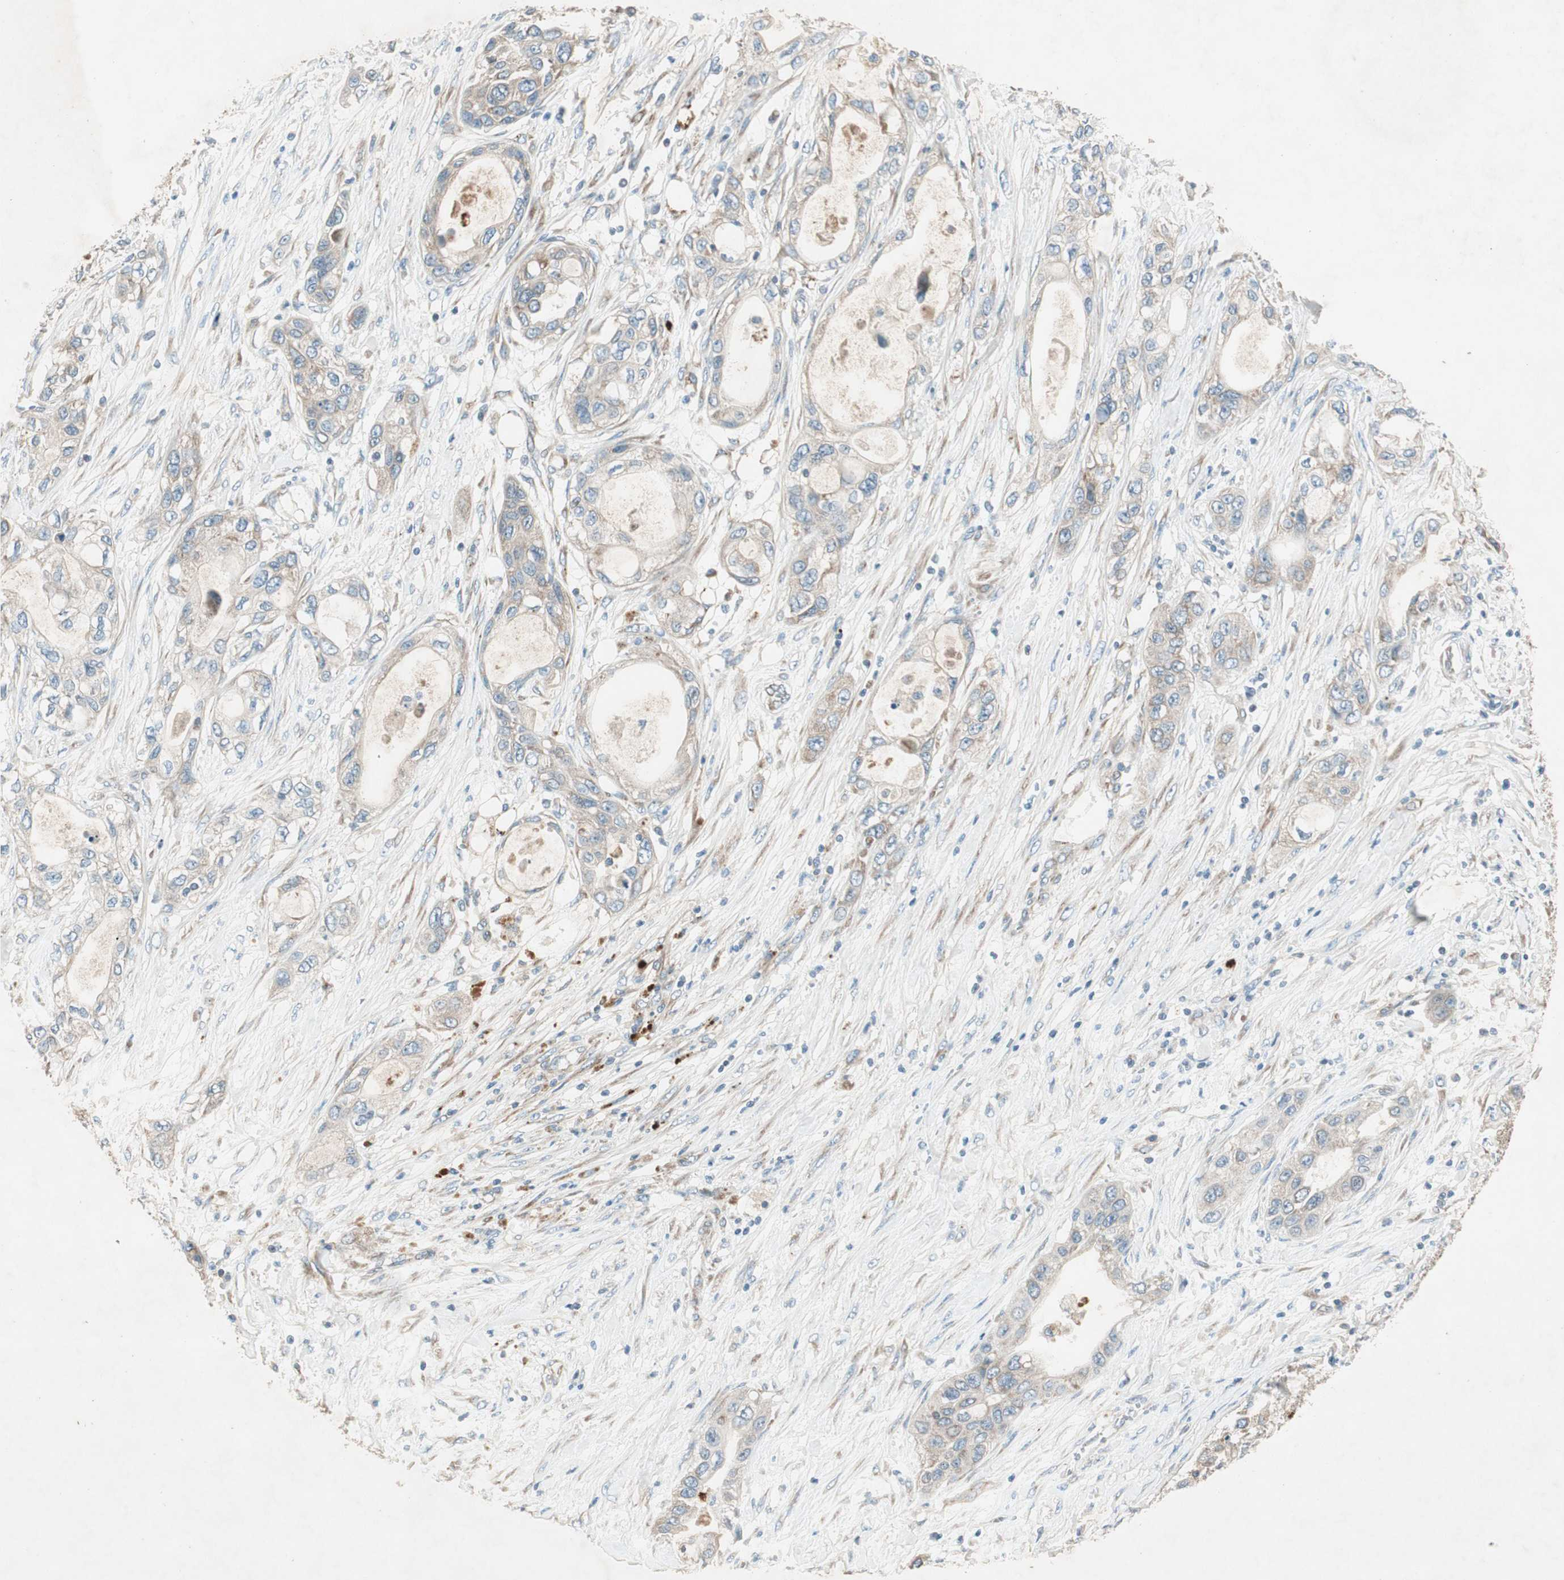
{"staining": {"intensity": "weak", "quantity": ">75%", "location": "cytoplasmic/membranous"}, "tissue": "pancreatic cancer", "cell_type": "Tumor cells", "image_type": "cancer", "snomed": [{"axis": "morphology", "description": "Adenocarcinoma, NOS"}, {"axis": "topography", "description": "Pancreas"}], "caption": "Immunohistochemical staining of pancreatic cancer (adenocarcinoma) reveals low levels of weak cytoplasmic/membranous positivity in approximately >75% of tumor cells. (DAB = brown stain, brightfield microscopy at high magnification).", "gene": "RPL23", "patient": {"sex": "female", "age": 70}}